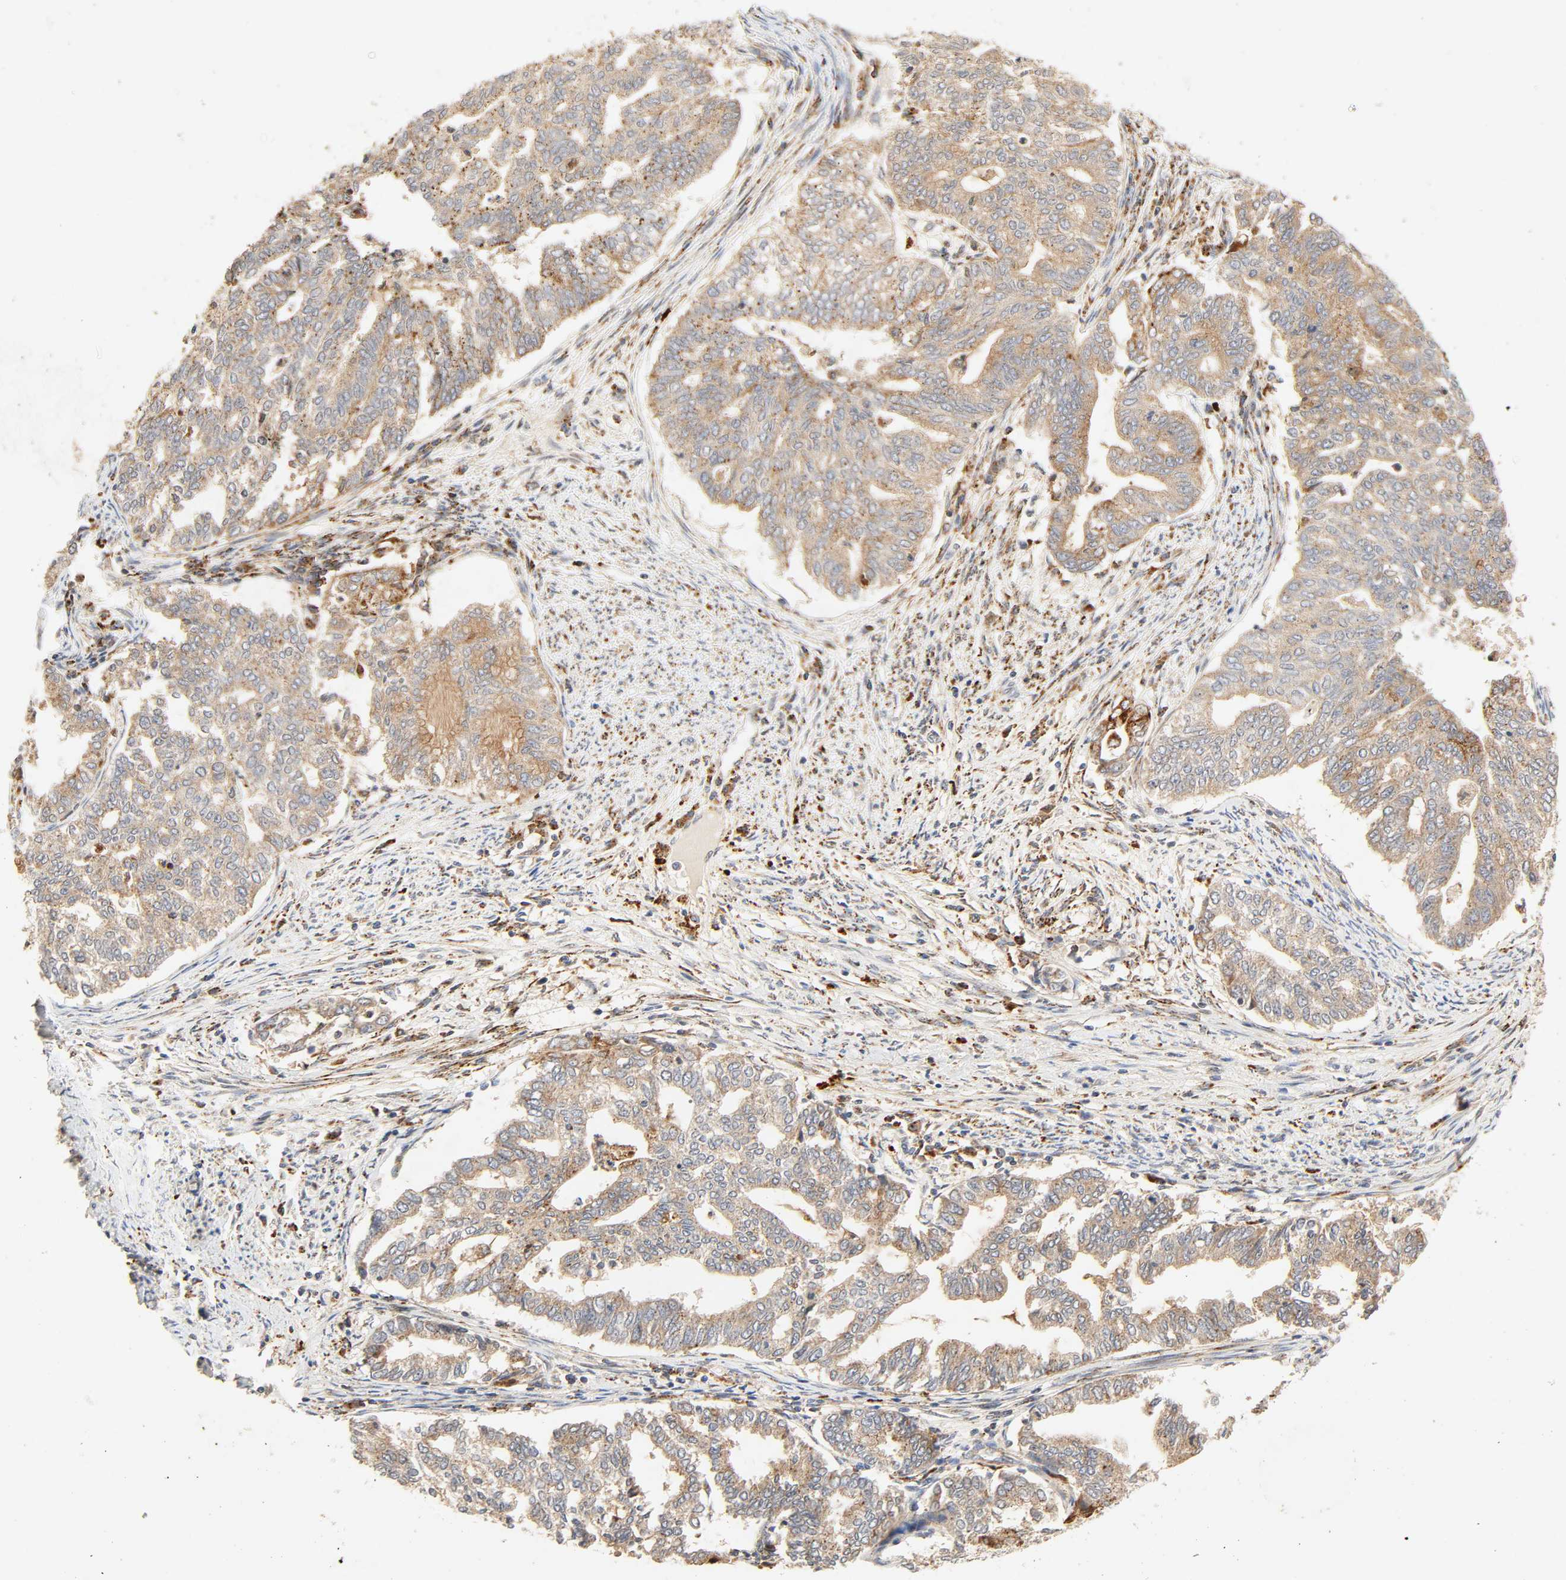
{"staining": {"intensity": "strong", "quantity": ">75%", "location": "cytoplasmic/membranous"}, "tissue": "endometrial cancer", "cell_type": "Tumor cells", "image_type": "cancer", "snomed": [{"axis": "morphology", "description": "Adenocarcinoma, NOS"}, {"axis": "topography", "description": "Endometrium"}], "caption": "High-magnification brightfield microscopy of endometrial cancer stained with DAB (3,3'-diaminobenzidine) (brown) and counterstained with hematoxylin (blue). tumor cells exhibit strong cytoplasmic/membranous expression is seen in approximately>75% of cells.", "gene": "MAPK6", "patient": {"sex": "female", "age": 79}}